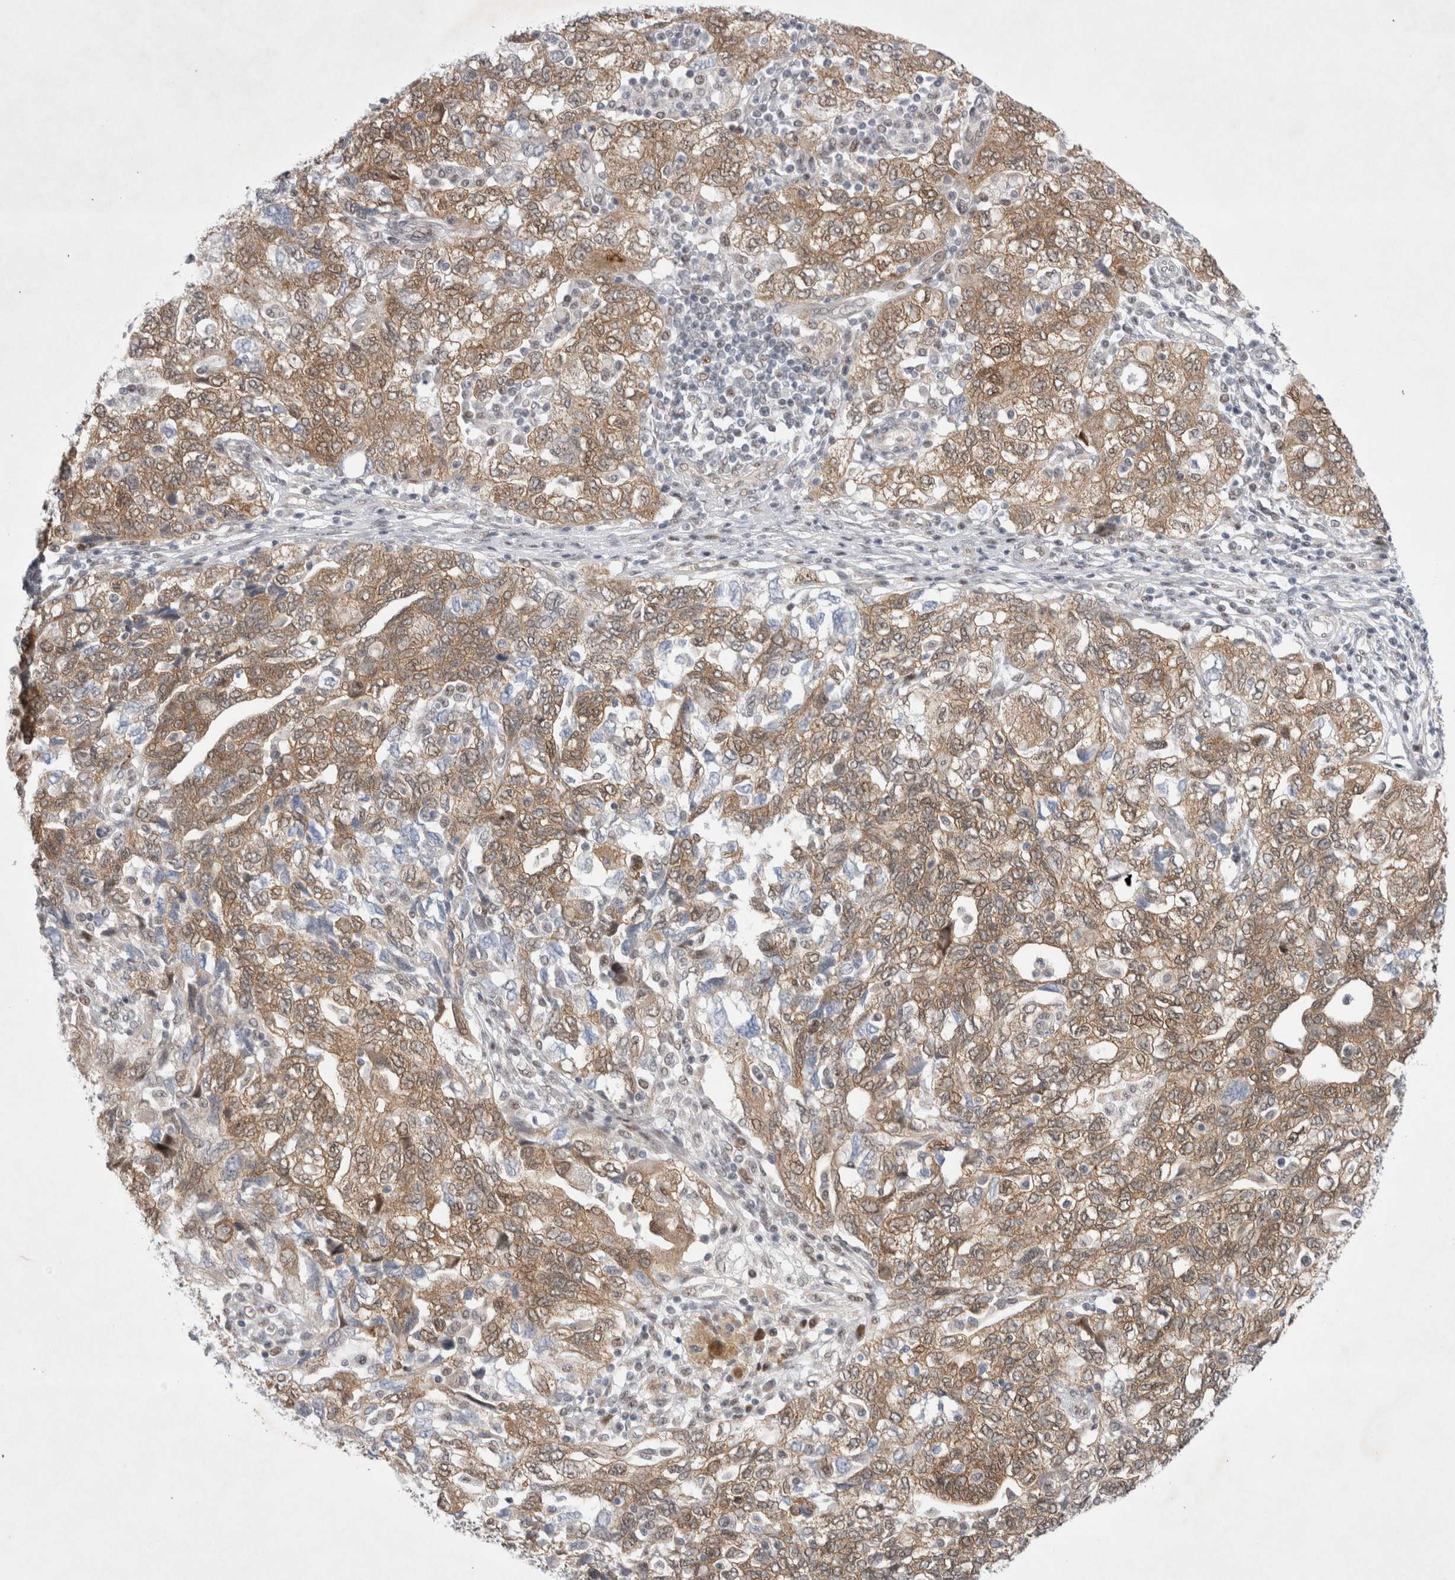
{"staining": {"intensity": "weak", "quantity": ">75%", "location": "cytoplasmic/membranous,nuclear"}, "tissue": "ovarian cancer", "cell_type": "Tumor cells", "image_type": "cancer", "snomed": [{"axis": "morphology", "description": "Carcinoma, NOS"}, {"axis": "morphology", "description": "Cystadenocarcinoma, serous, NOS"}, {"axis": "topography", "description": "Ovary"}], "caption": "Weak cytoplasmic/membranous and nuclear expression for a protein is appreciated in about >75% of tumor cells of ovarian cancer using immunohistochemistry.", "gene": "WIPF2", "patient": {"sex": "female", "age": 69}}